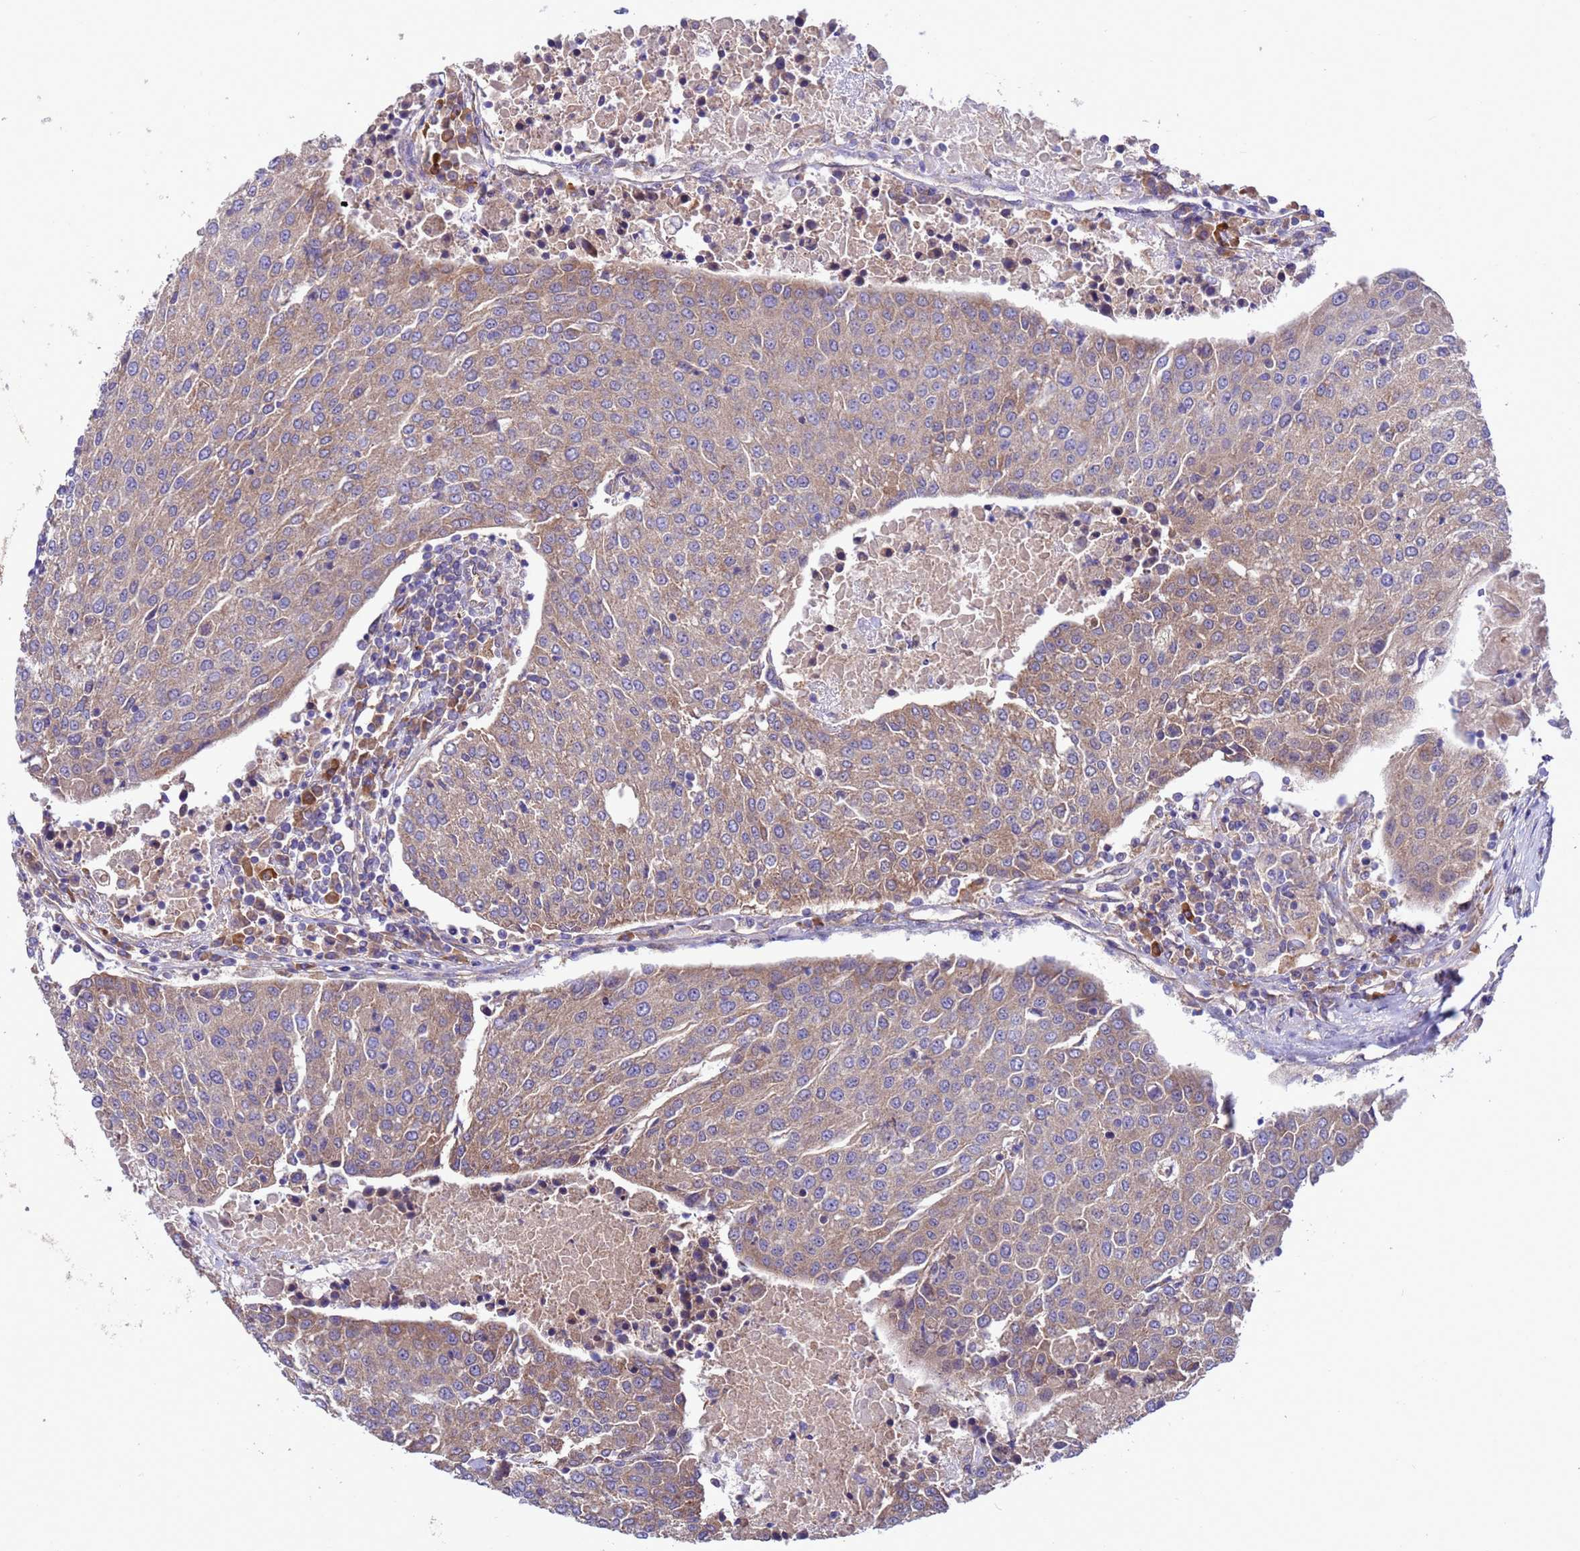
{"staining": {"intensity": "weak", "quantity": ">75%", "location": "cytoplasmic/membranous"}, "tissue": "urothelial cancer", "cell_type": "Tumor cells", "image_type": "cancer", "snomed": [{"axis": "morphology", "description": "Urothelial carcinoma, High grade"}, {"axis": "topography", "description": "Urinary bladder"}], "caption": "A histopathology image showing weak cytoplasmic/membranous positivity in approximately >75% of tumor cells in high-grade urothelial carcinoma, as visualized by brown immunohistochemical staining.", "gene": "ARHGAP12", "patient": {"sex": "female", "age": 85}}